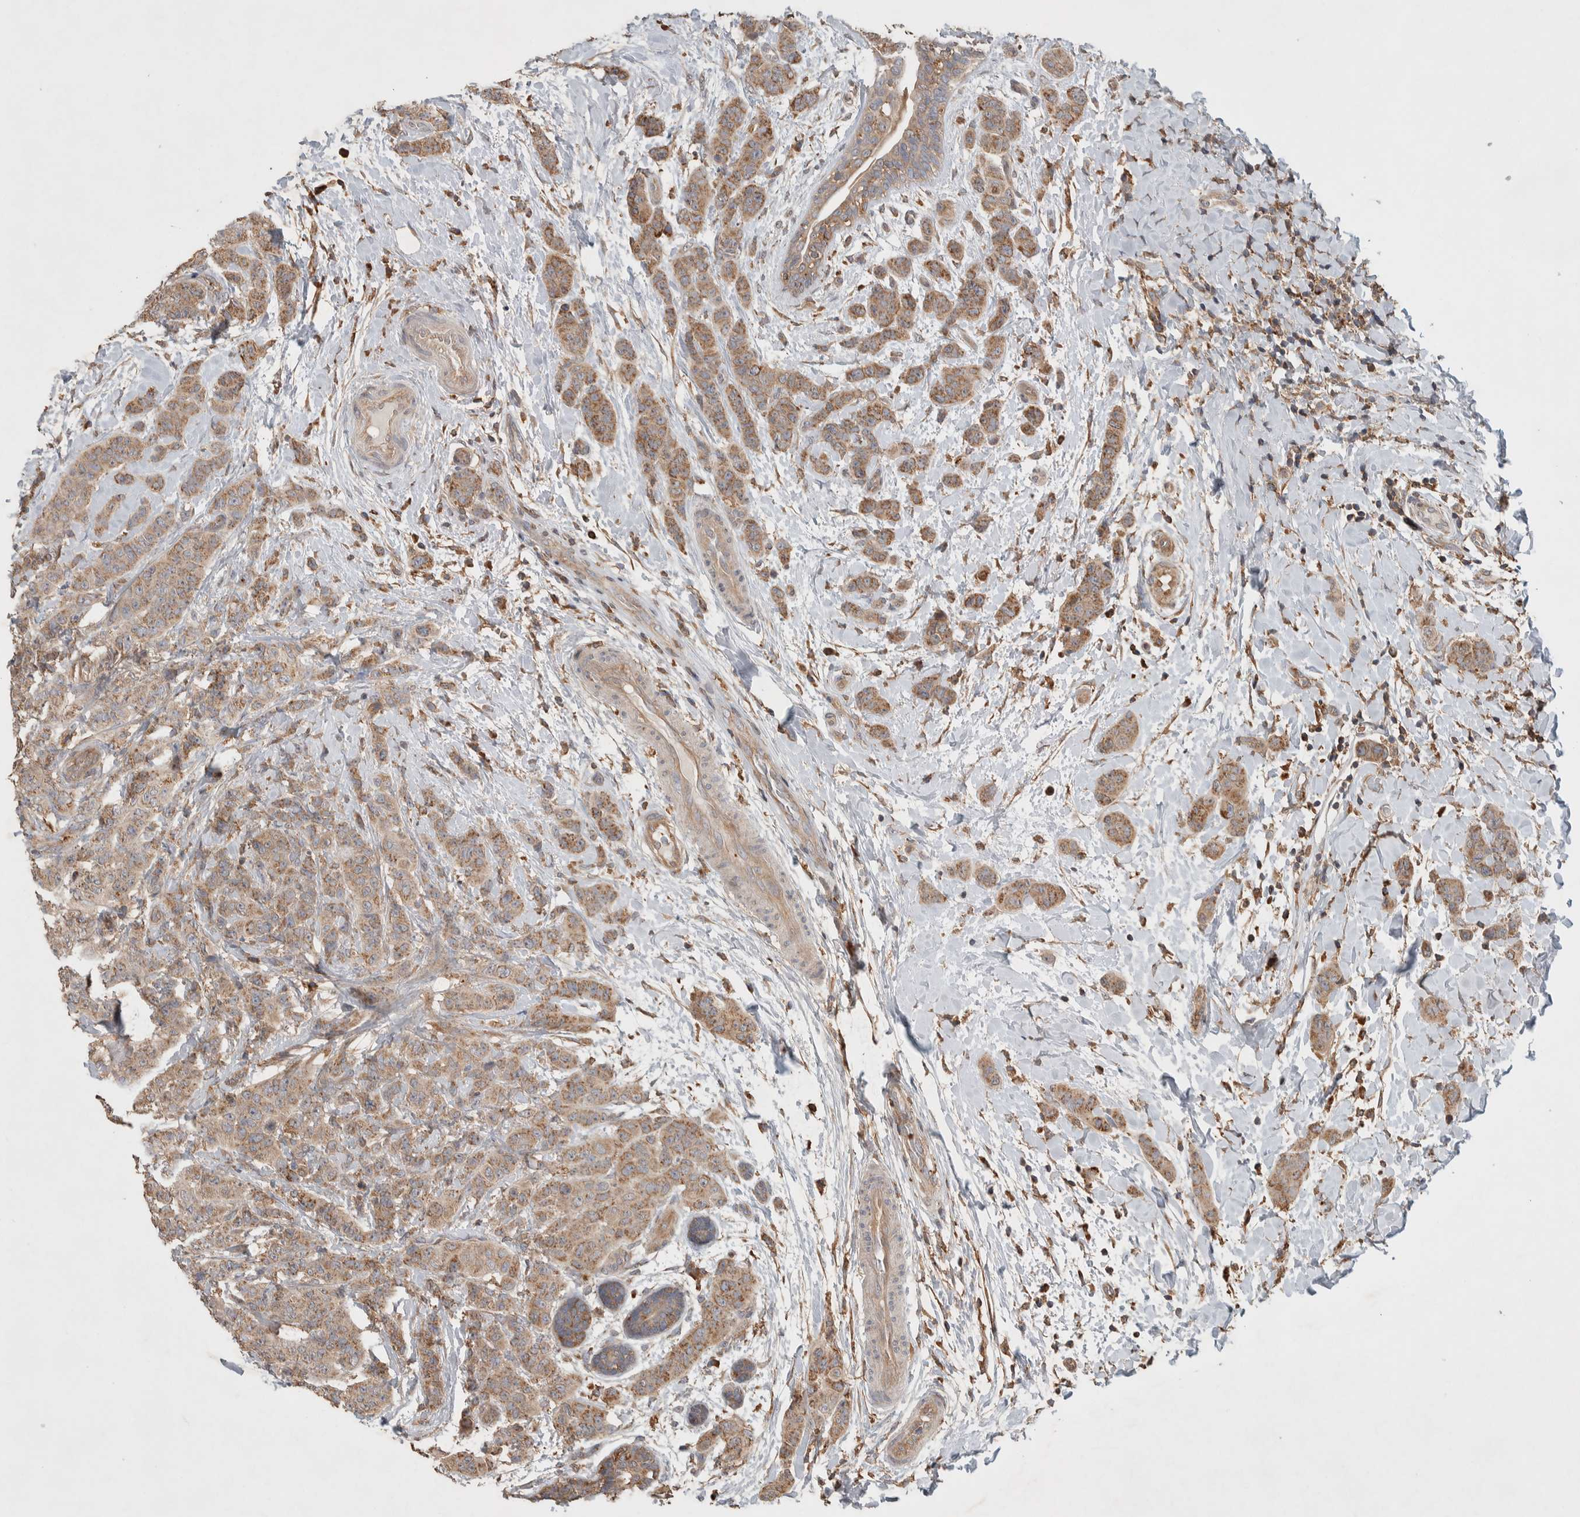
{"staining": {"intensity": "moderate", "quantity": ">75%", "location": "cytoplasmic/membranous"}, "tissue": "breast cancer", "cell_type": "Tumor cells", "image_type": "cancer", "snomed": [{"axis": "morphology", "description": "Normal tissue, NOS"}, {"axis": "morphology", "description": "Duct carcinoma"}, {"axis": "topography", "description": "Breast"}], "caption": "This is an image of IHC staining of breast cancer, which shows moderate positivity in the cytoplasmic/membranous of tumor cells.", "gene": "DEPTOR", "patient": {"sex": "female", "age": 40}}